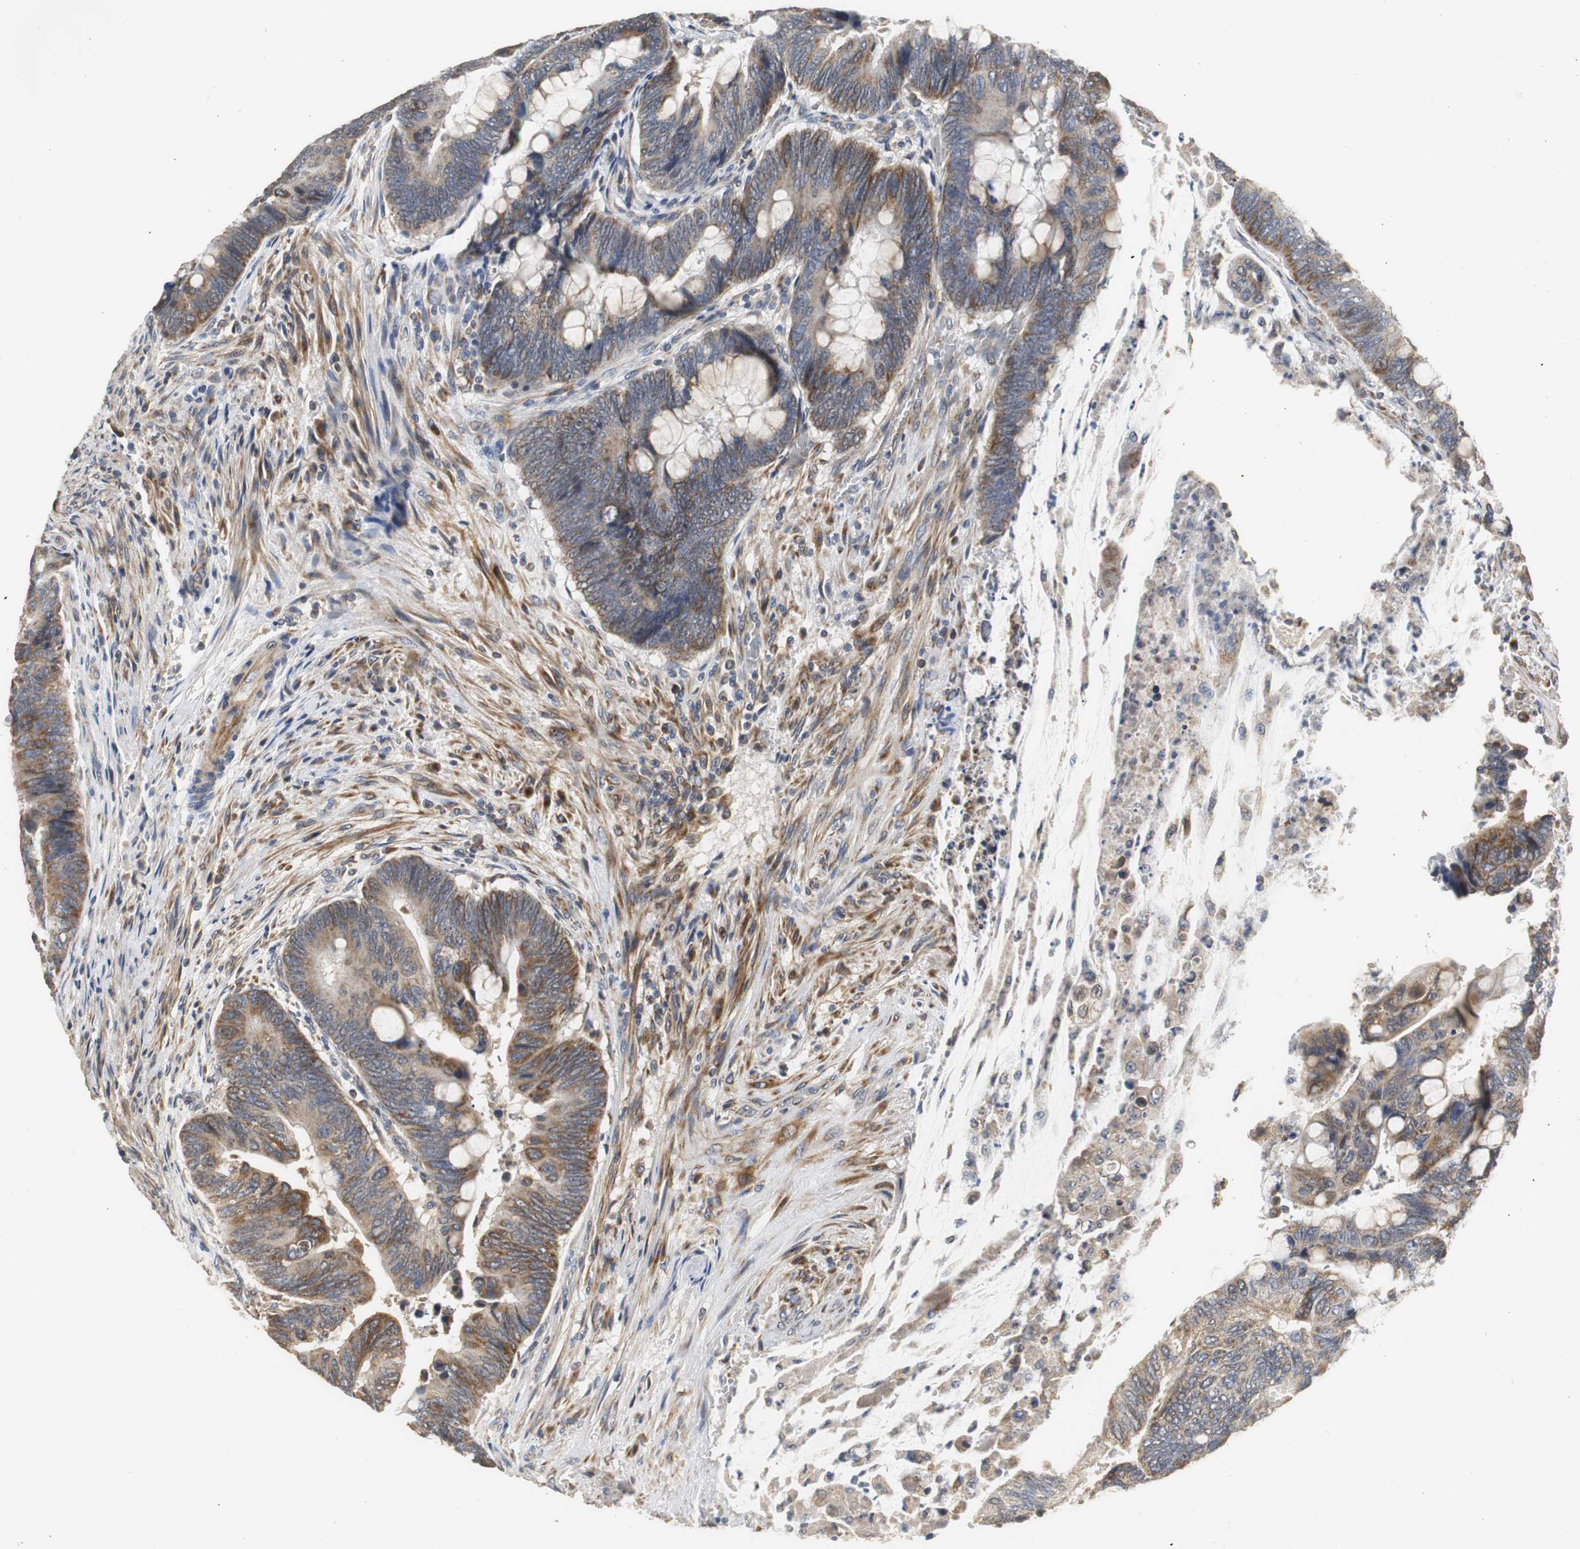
{"staining": {"intensity": "moderate", "quantity": ">75%", "location": "cytoplasmic/membranous"}, "tissue": "colorectal cancer", "cell_type": "Tumor cells", "image_type": "cancer", "snomed": [{"axis": "morphology", "description": "Normal tissue, NOS"}, {"axis": "morphology", "description": "Adenocarcinoma, NOS"}, {"axis": "topography", "description": "Rectum"}], "caption": "DAB (3,3'-diaminobenzidine) immunohistochemical staining of human colorectal cancer (adenocarcinoma) shows moderate cytoplasmic/membranous protein positivity in approximately >75% of tumor cells.", "gene": "HMGCL", "patient": {"sex": "male", "age": 92}}